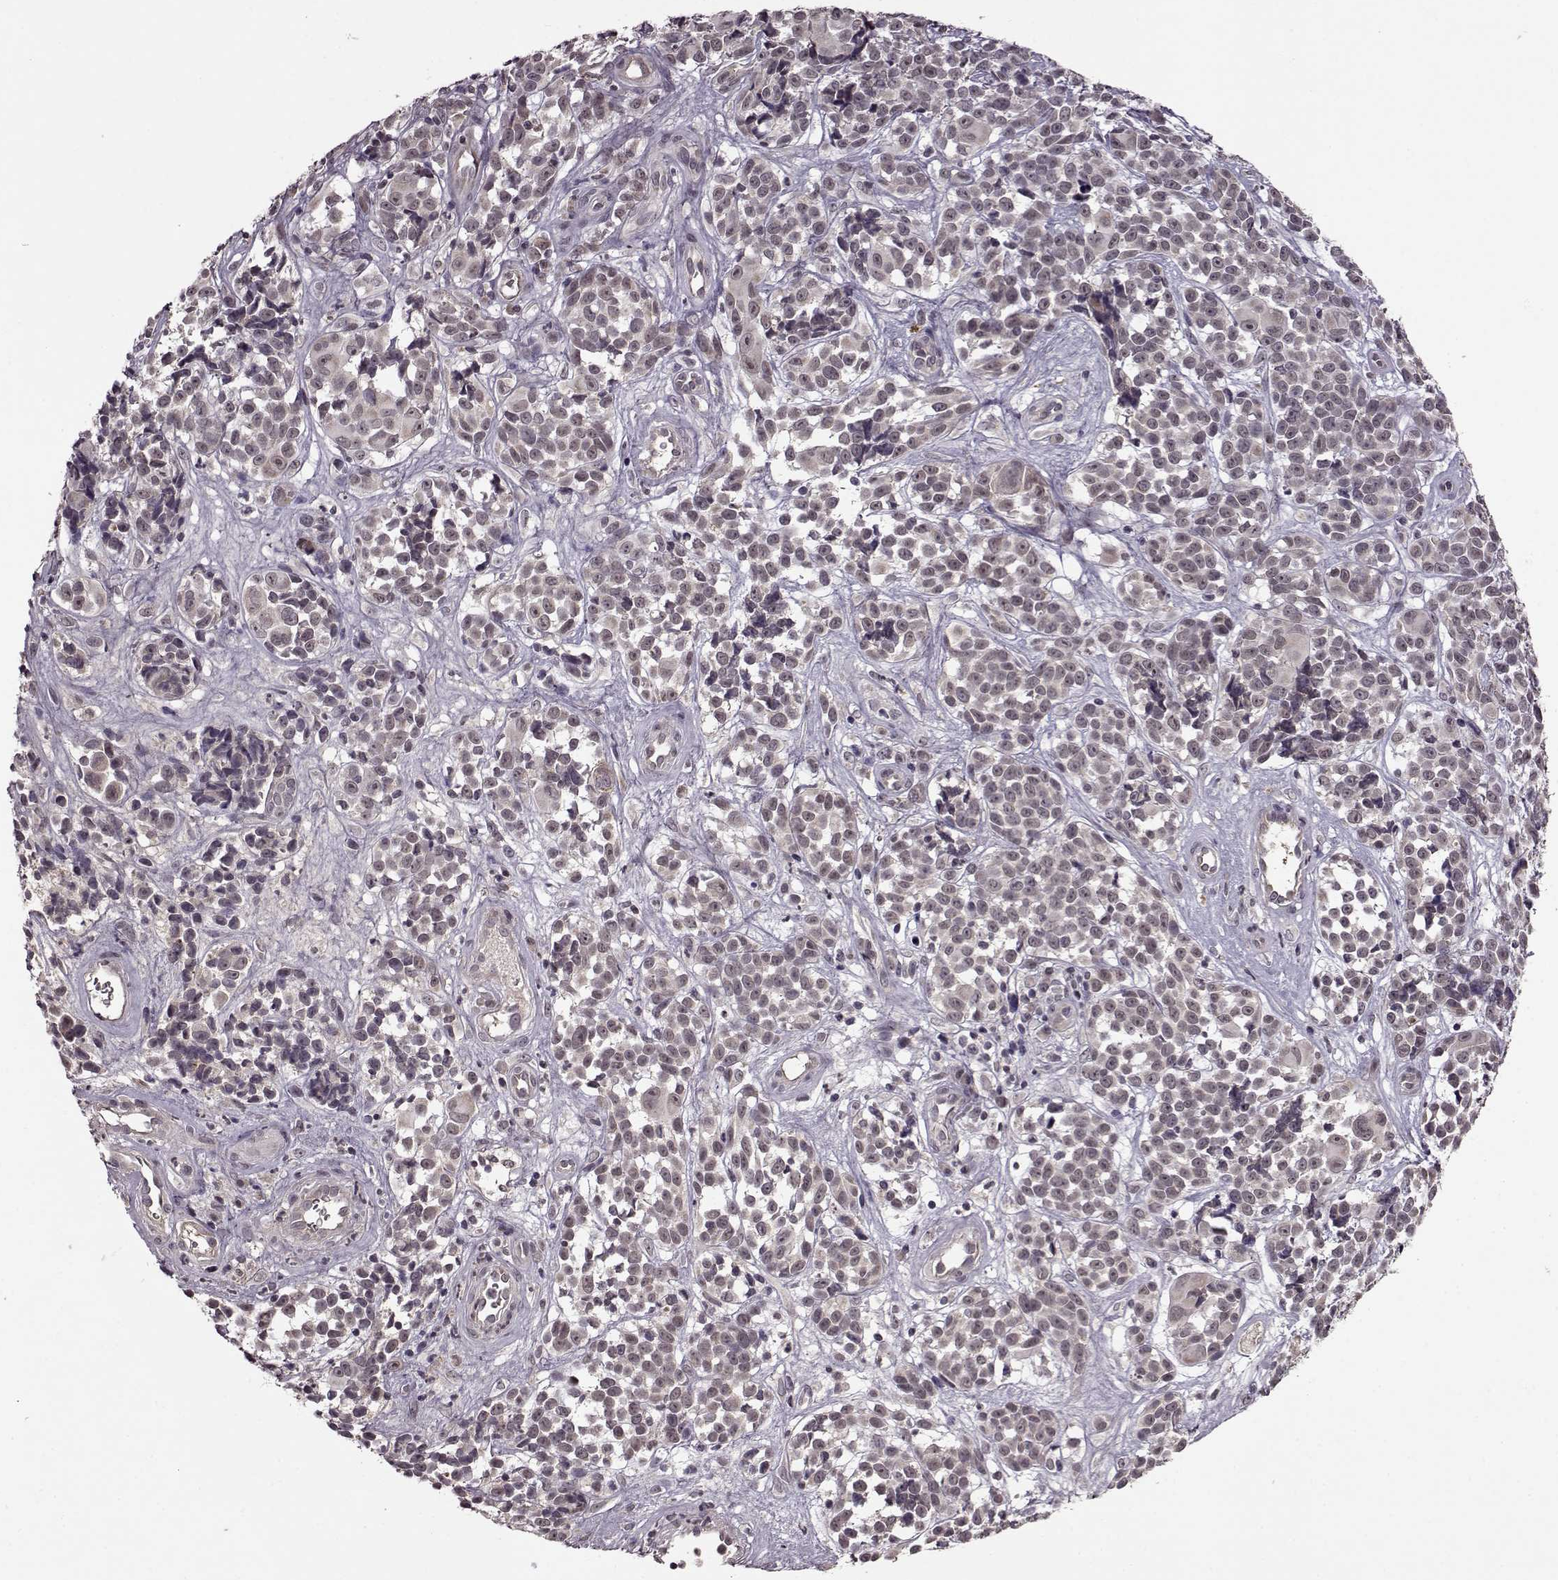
{"staining": {"intensity": "negative", "quantity": "none", "location": "none"}, "tissue": "melanoma", "cell_type": "Tumor cells", "image_type": "cancer", "snomed": [{"axis": "morphology", "description": "Malignant melanoma, NOS"}, {"axis": "topography", "description": "Skin"}], "caption": "High power microscopy photomicrograph of an IHC image of malignant melanoma, revealing no significant expression in tumor cells.", "gene": "MAIP1", "patient": {"sex": "female", "age": 88}}